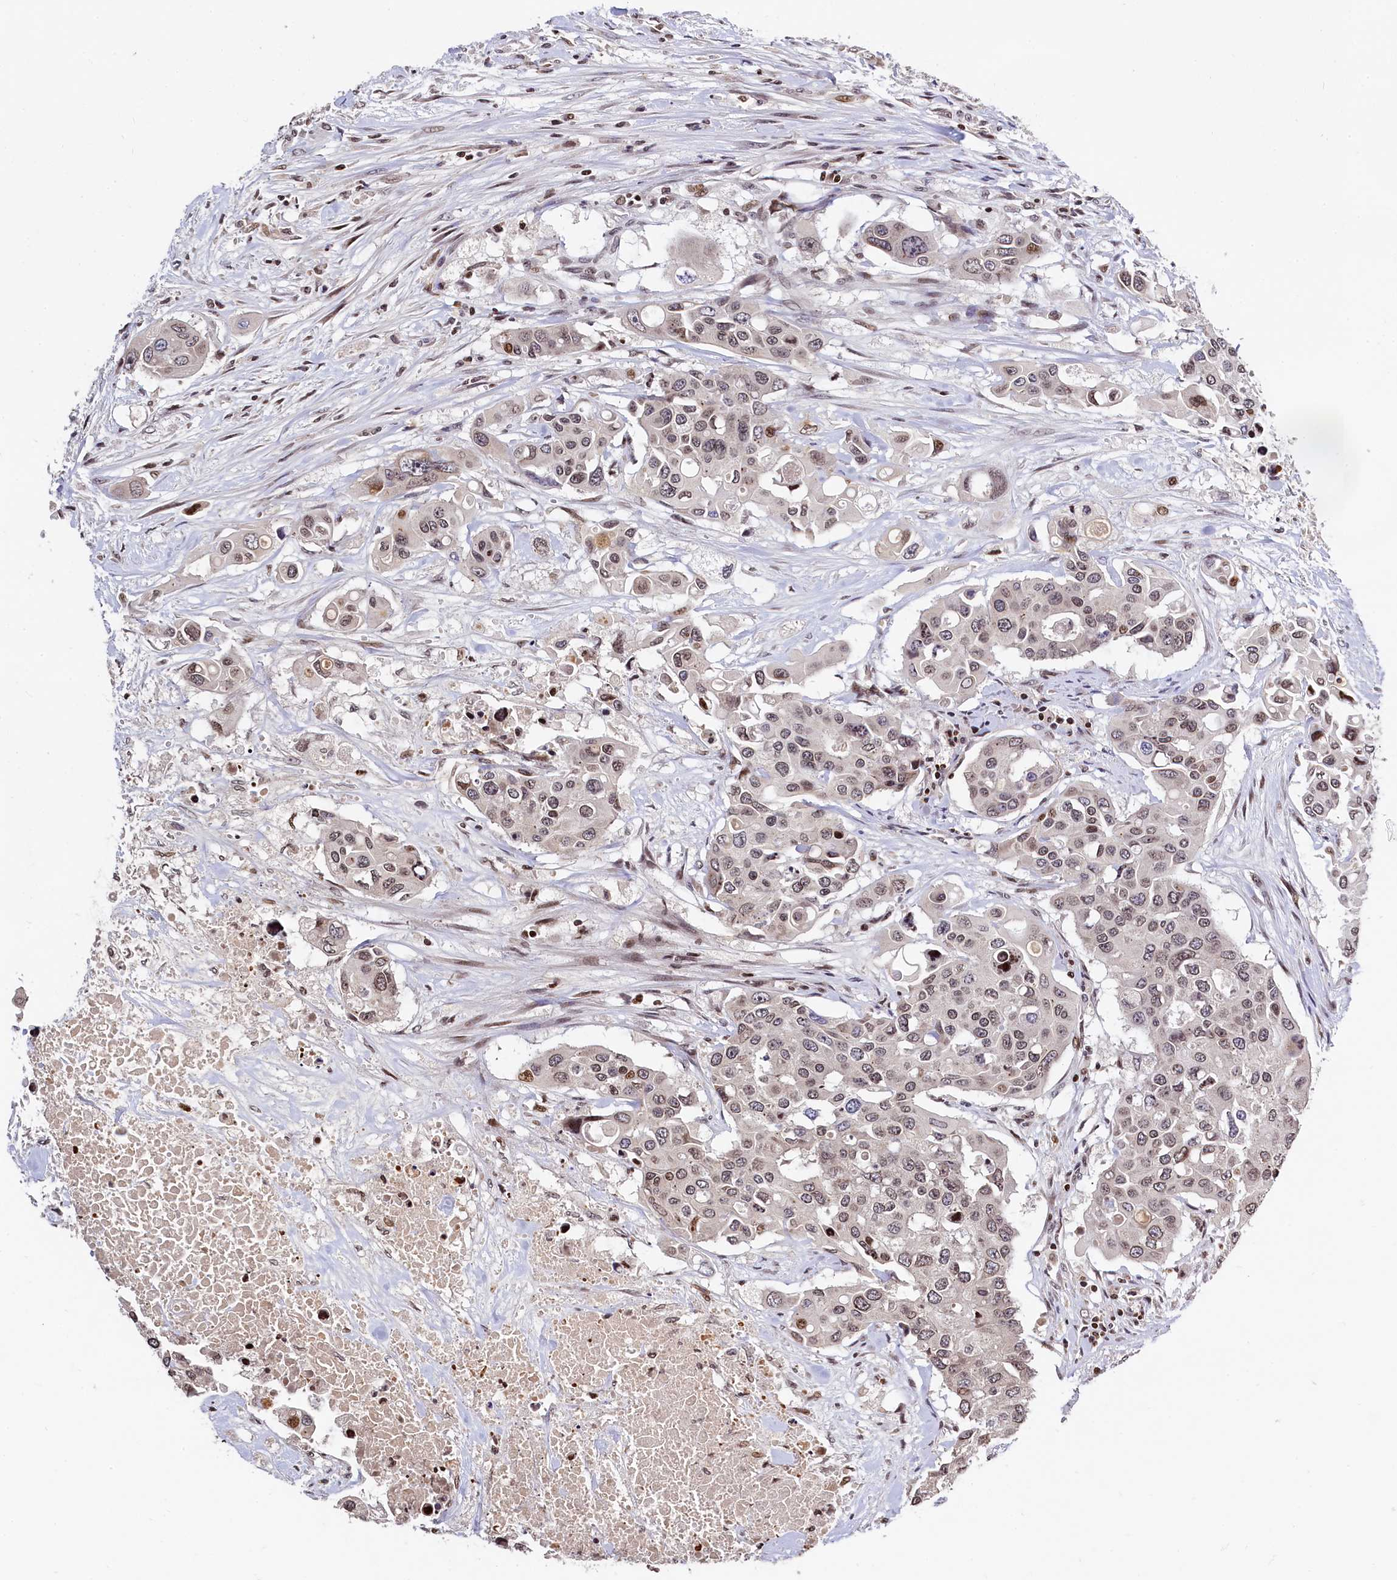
{"staining": {"intensity": "weak", "quantity": ">75%", "location": "nuclear"}, "tissue": "colorectal cancer", "cell_type": "Tumor cells", "image_type": "cancer", "snomed": [{"axis": "morphology", "description": "Adenocarcinoma, NOS"}, {"axis": "topography", "description": "Colon"}], "caption": "A micrograph of adenocarcinoma (colorectal) stained for a protein reveals weak nuclear brown staining in tumor cells.", "gene": "FAM217B", "patient": {"sex": "male", "age": 77}}